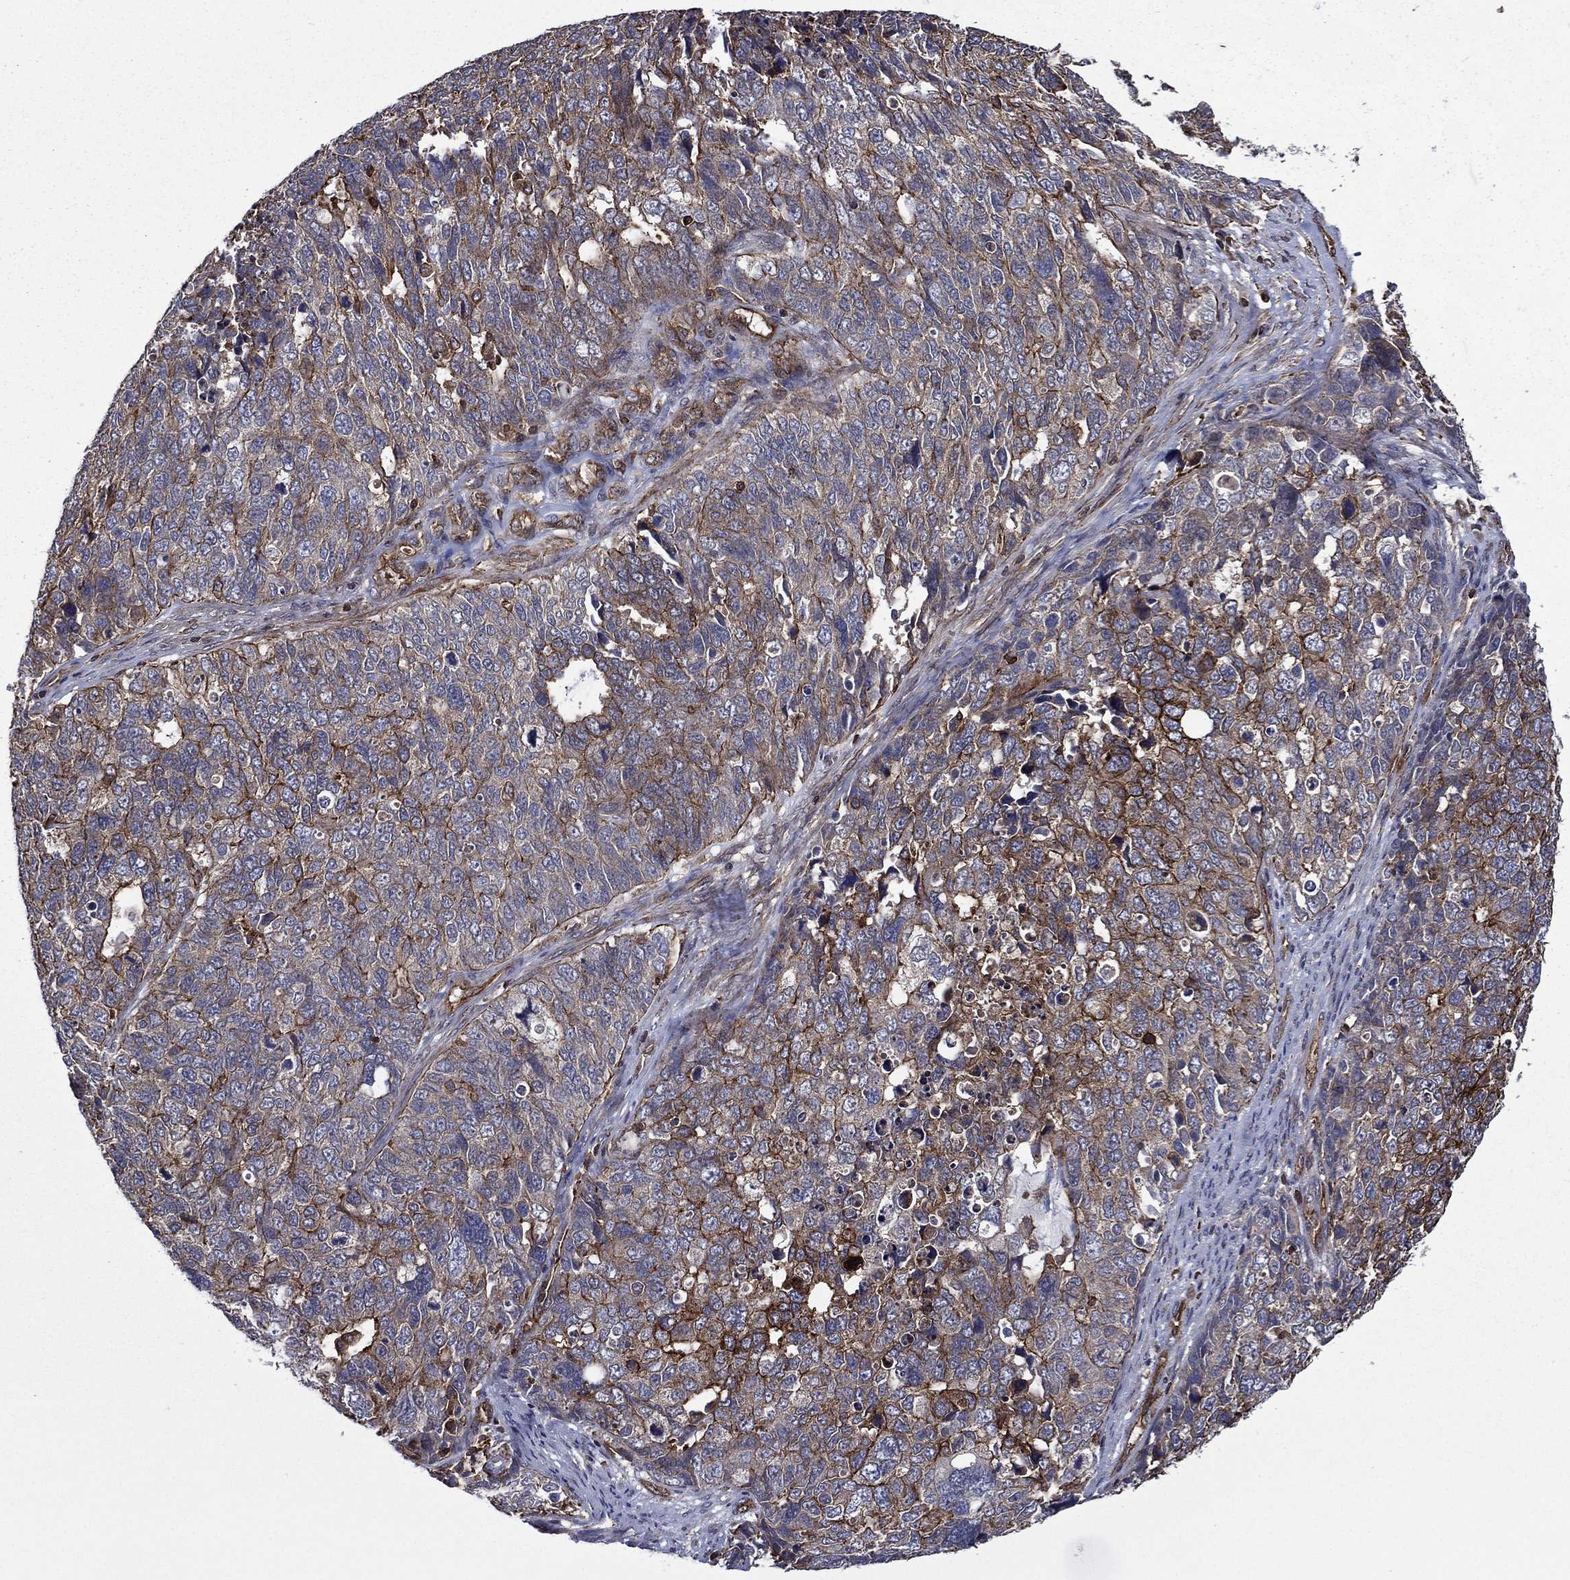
{"staining": {"intensity": "strong", "quantity": "25%-75%", "location": "cytoplasmic/membranous"}, "tissue": "cervical cancer", "cell_type": "Tumor cells", "image_type": "cancer", "snomed": [{"axis": "morphology", "description": "Squamous cell carcinoma, NOS"}, {"axis": "topography", "description": "Cervix"}], "caption": "A high amount of strong cytoplasmic/membranous positivity is appreciated in approximately 25%-75% of tumor cells in cervical cancer (squamous cell carcinoma) tissue. Using DAB (brown) and hematoxylin (blue) stains, captured at high magnification using brightfield microscopy.", "gene": "PLPP3", "patient": {"sex": "female", "age": 63}}